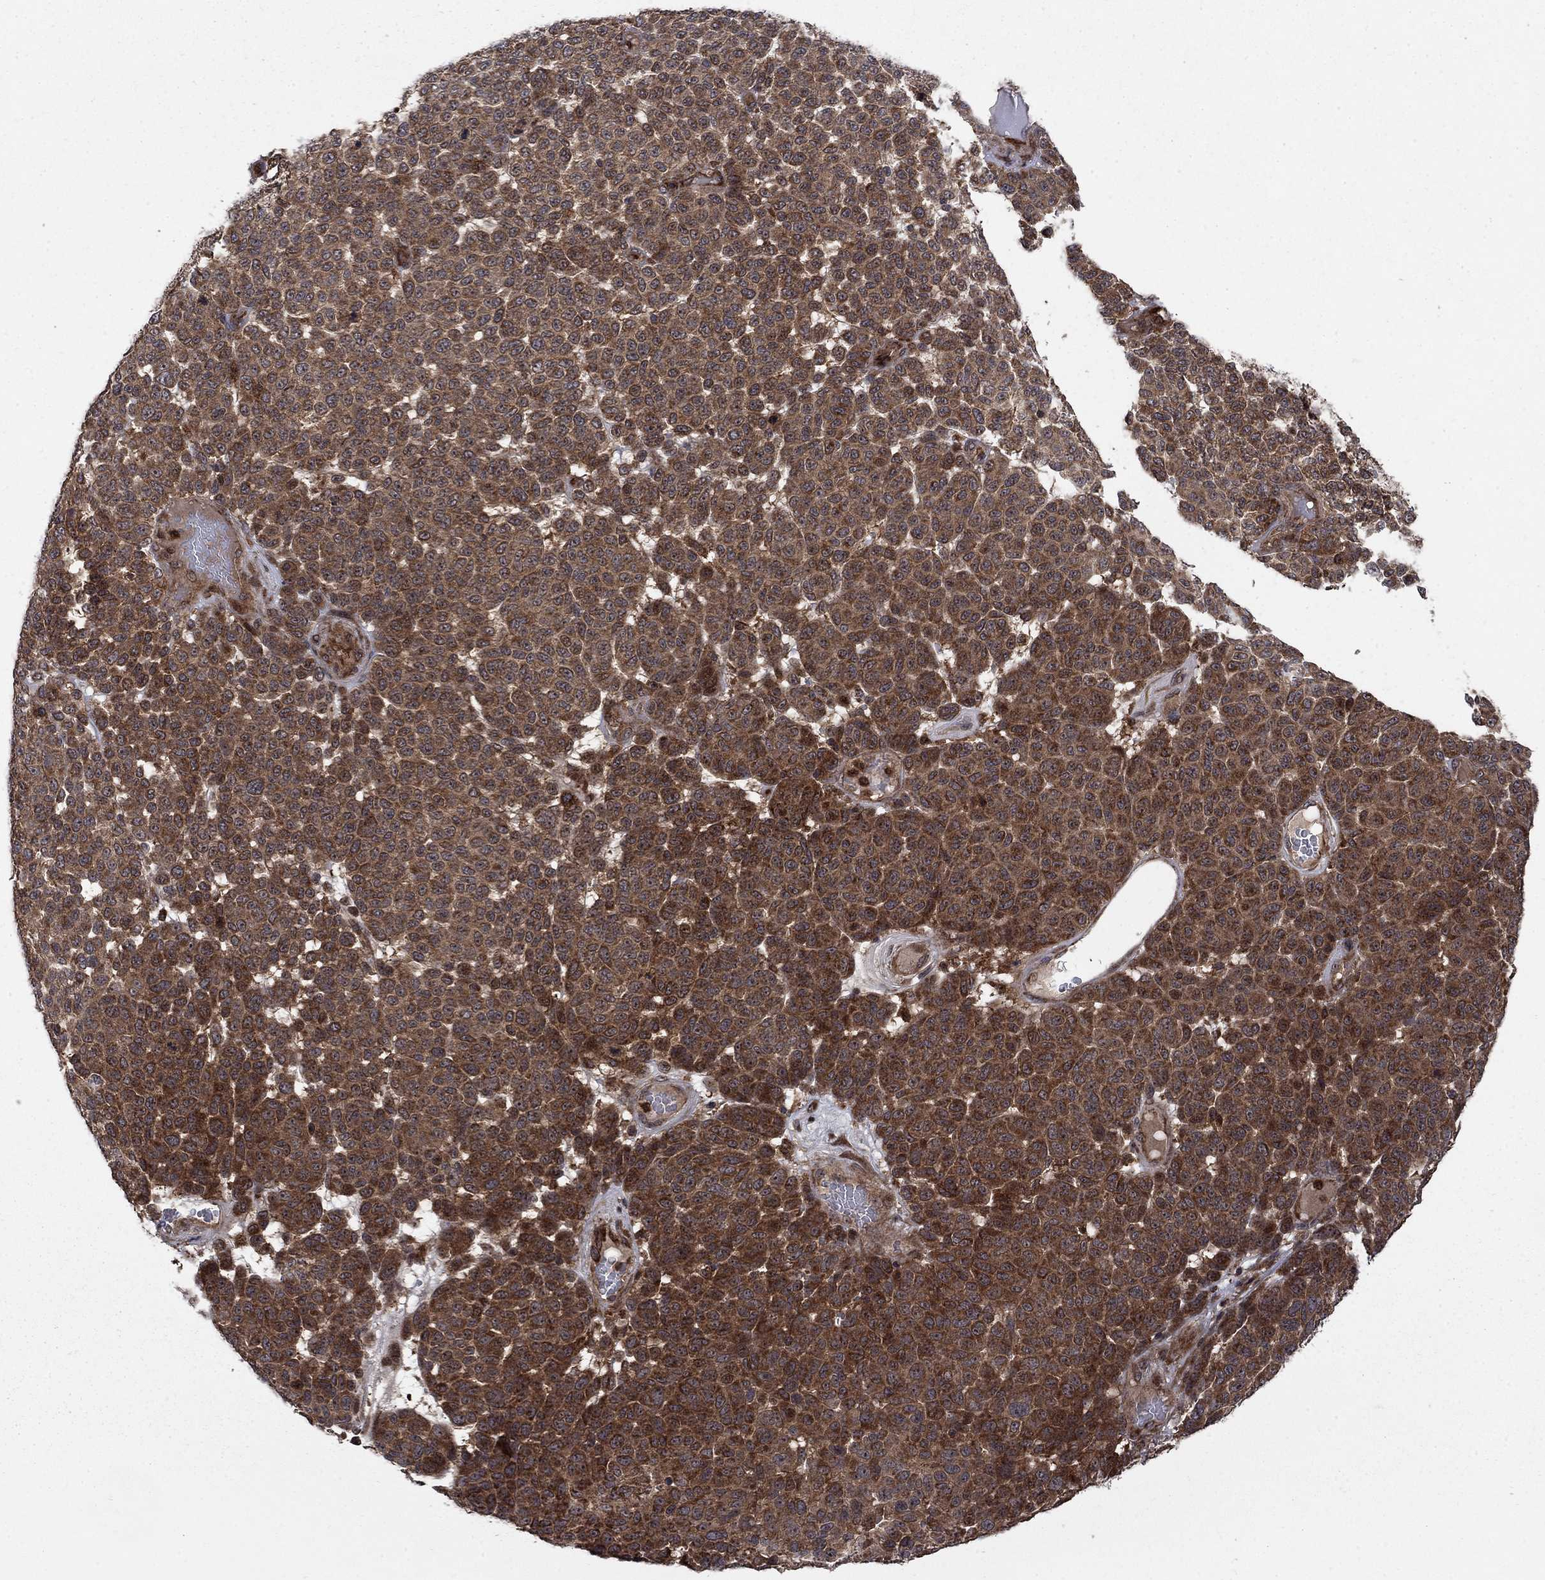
{"staining": {"intensity": "moderate", "quantity": ">75%", "location": "cytoplasmic/membranous"}, "tissue": "melanoma", "cell_type": "Tumor cells", "image_type": "cancer", "snomed": [{"axis": "morphology", "description": "Malignant melanoma, NOS"}, {"axis": "topography", "description": "Skin"}], "caption": "Melanoma was stained to show a protein in brown. There is medium levels of moderate cytoplasmic/membranous expression in about >75% of tumor cells.", "gene": "IFI35", "patient": {"sex": "male", "age": 59}}